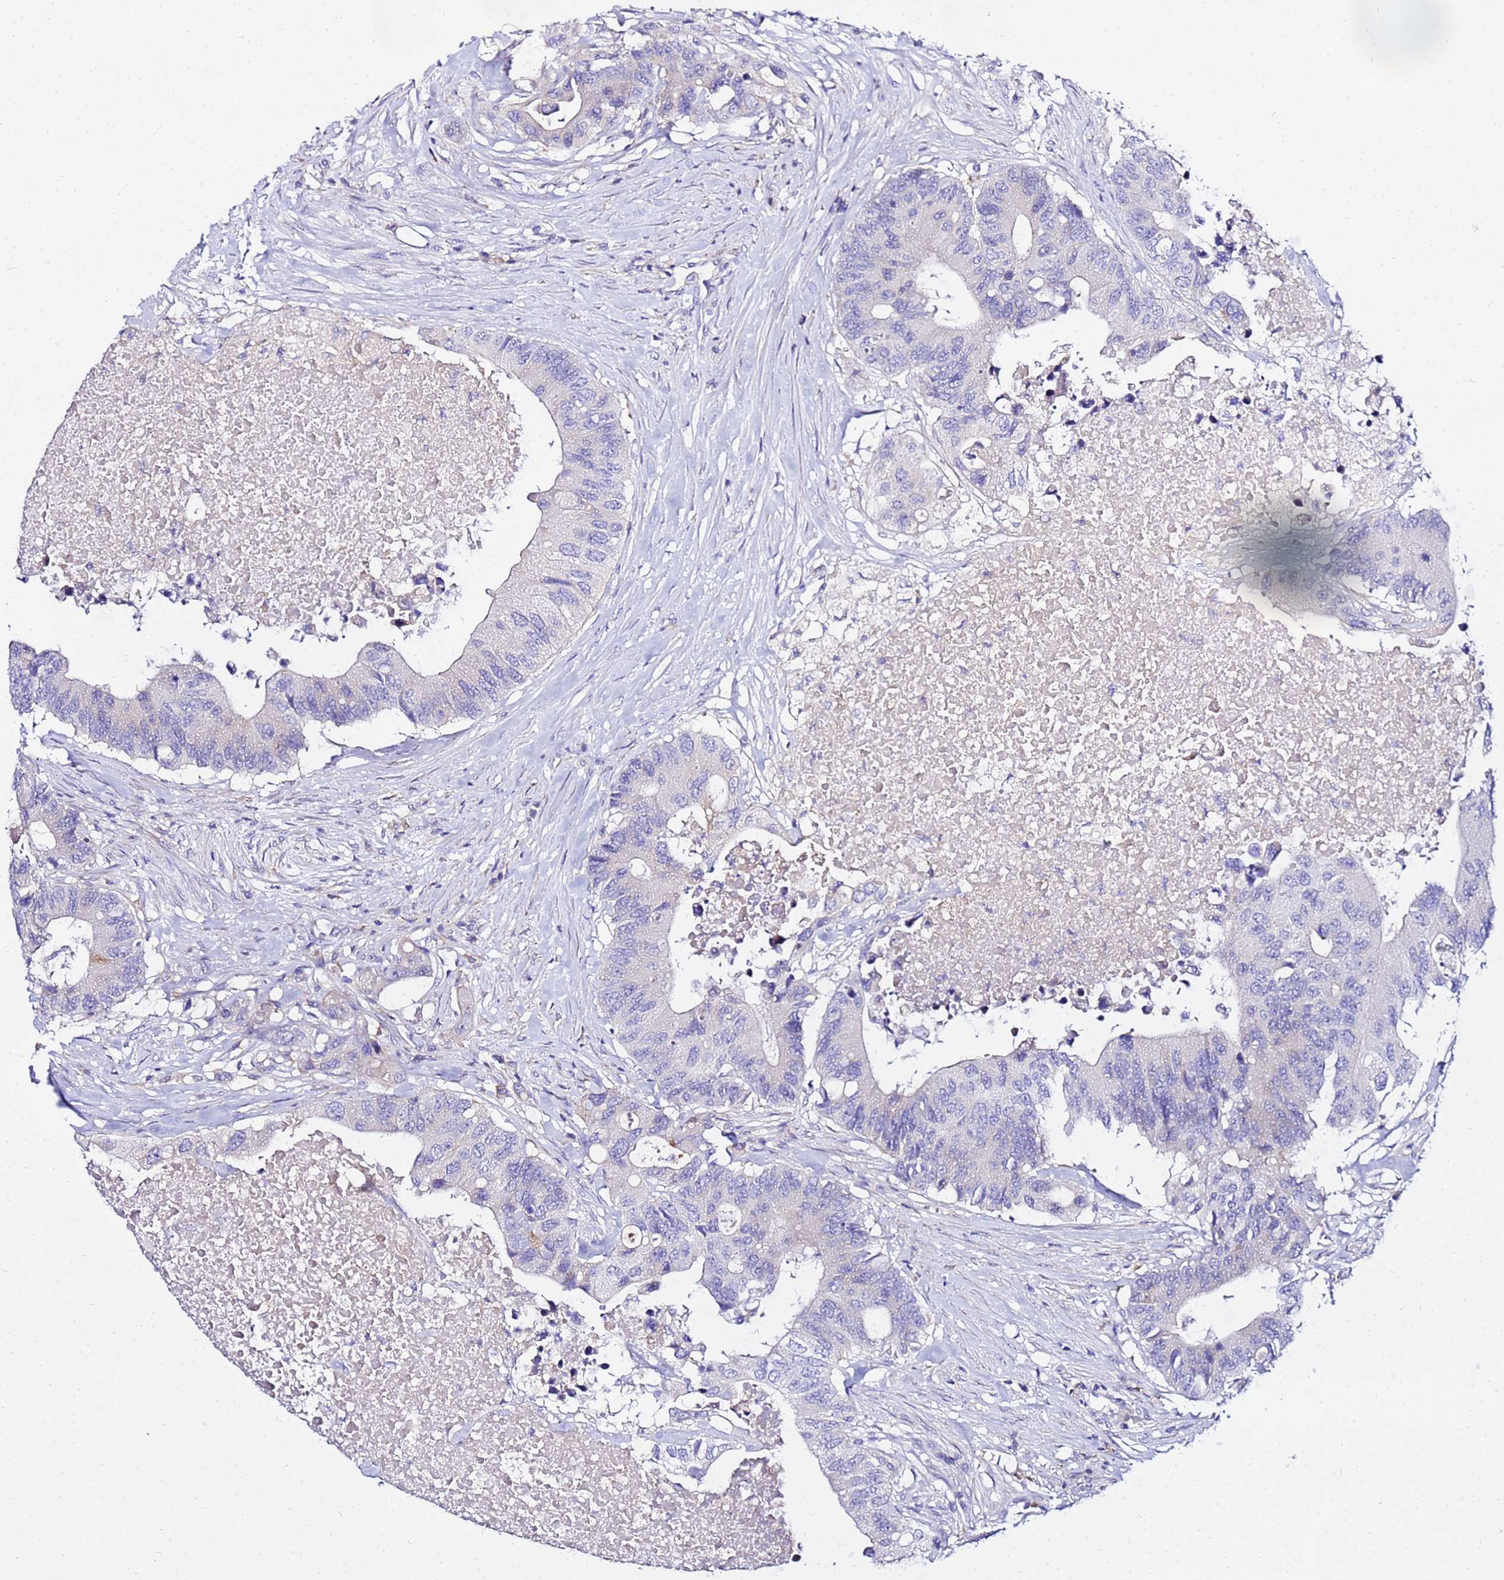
{"staining": {"intensity": "negative", "quantity": "none", "location": "none"}, "tissue": "colorectal cancer", "cell_type": "Tumor cells", "image_type": "cancer", "snomed": [{"axis": "morphology", "description": "Adenocarcinoma, NOS"}, {"axis": "topography", "description": "Colon"}], "caption": "There is no significant positivity in tumor cells of adenocarcinoma (colorectal).", "gene": "HERC5", "patient": {"sex": "male", "age": 71}}